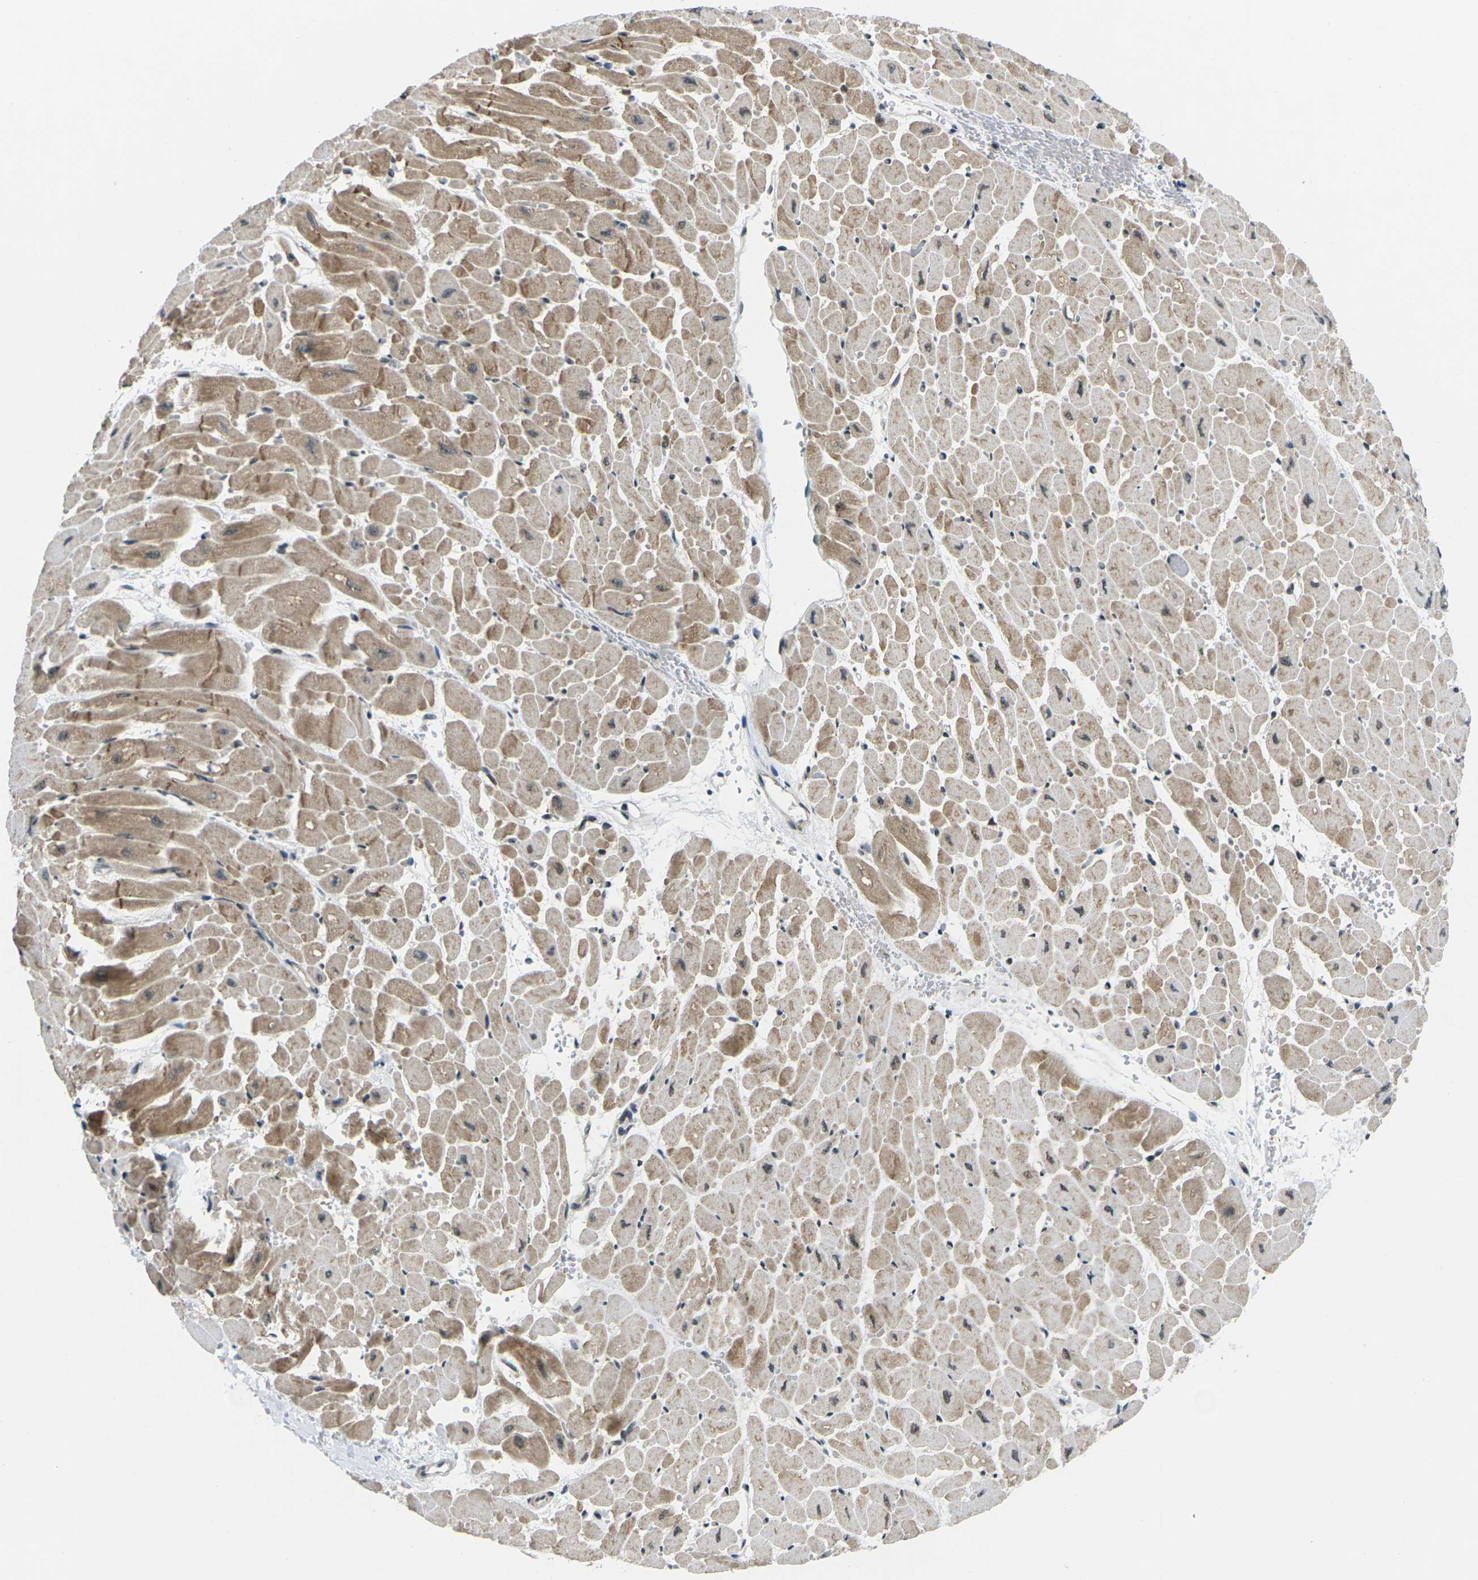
{"staining": {"intensity": "moderate", "quantity": ">75%", "location": "cytoplasmic/membranous"}, "tissue": "heart muscle", "cell_type": "Cardiomyocytes", "image_type": "normal", "snomed": [{"axis": "morphology", "description": "Normal tissue, NOS"}, {"axis": "topography", "description": "Heart"}], "caption": "Protein staining of unremarkable heart muscle exhibits moderate cytoplasmic/membranous expression in about >75% of cardiomyocytes. (brown staining indicates protein expression, while blue staining denotes nuclei).", "gene": "UBE2S", "patient": {"sex": "male", "age": 45}}